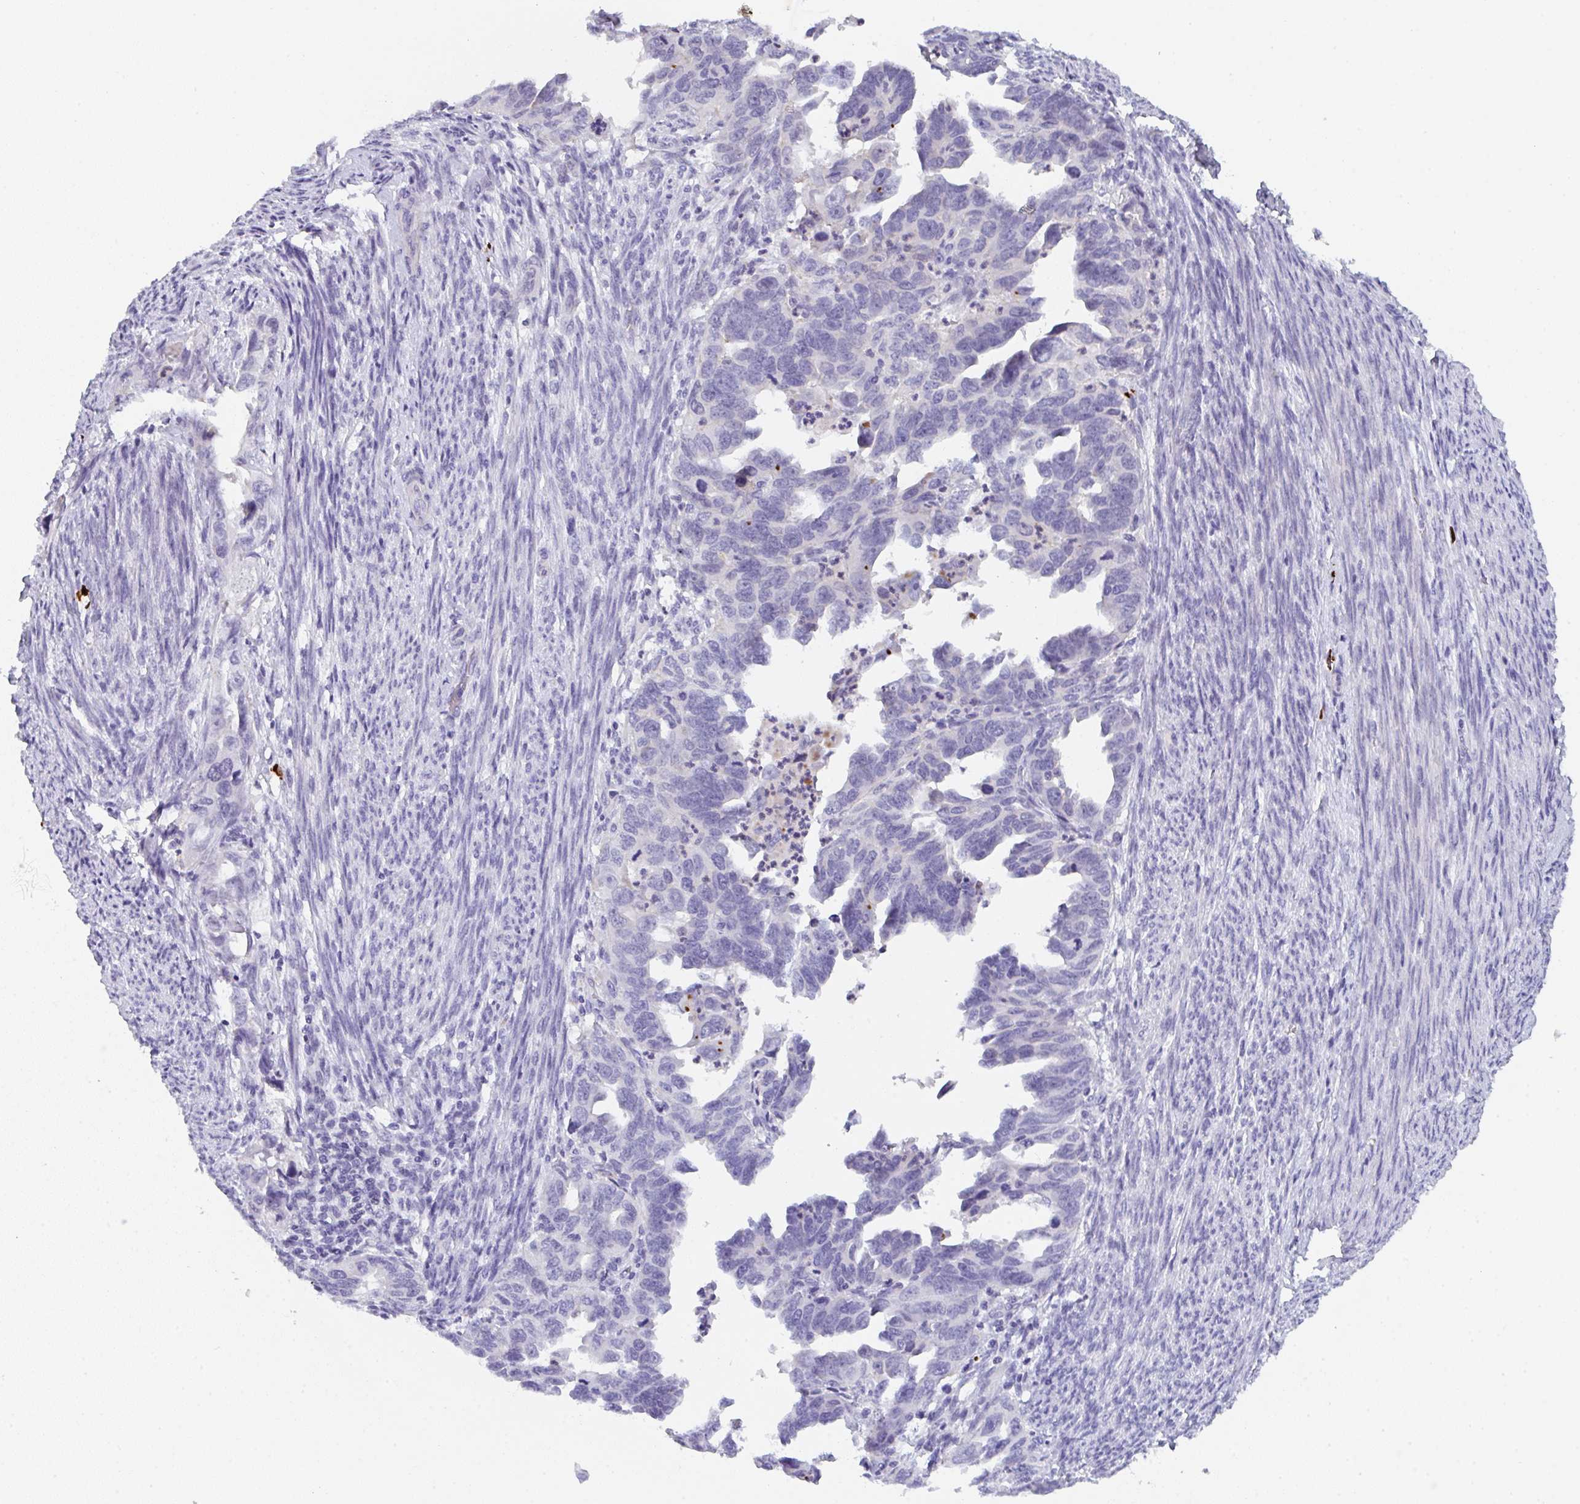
{"staining": {"intensity": "negative", "quantity": "none", "location": "none"}, "tissue": "endometrial cancer", "cell_type": "Tumor cells", "image_type": "cancer", "snomed": [{"axis": "morphology", "description": "Adenocarcinoma, NOS"}, {"axis": "topography", "description": "Endometrium"}], "caption": "Tumor cells are negative for brown protein staining in endometrial adenocarcinoma.", "gene": "CACNA1S", "patient": {"sex": "female", "age": 65}}